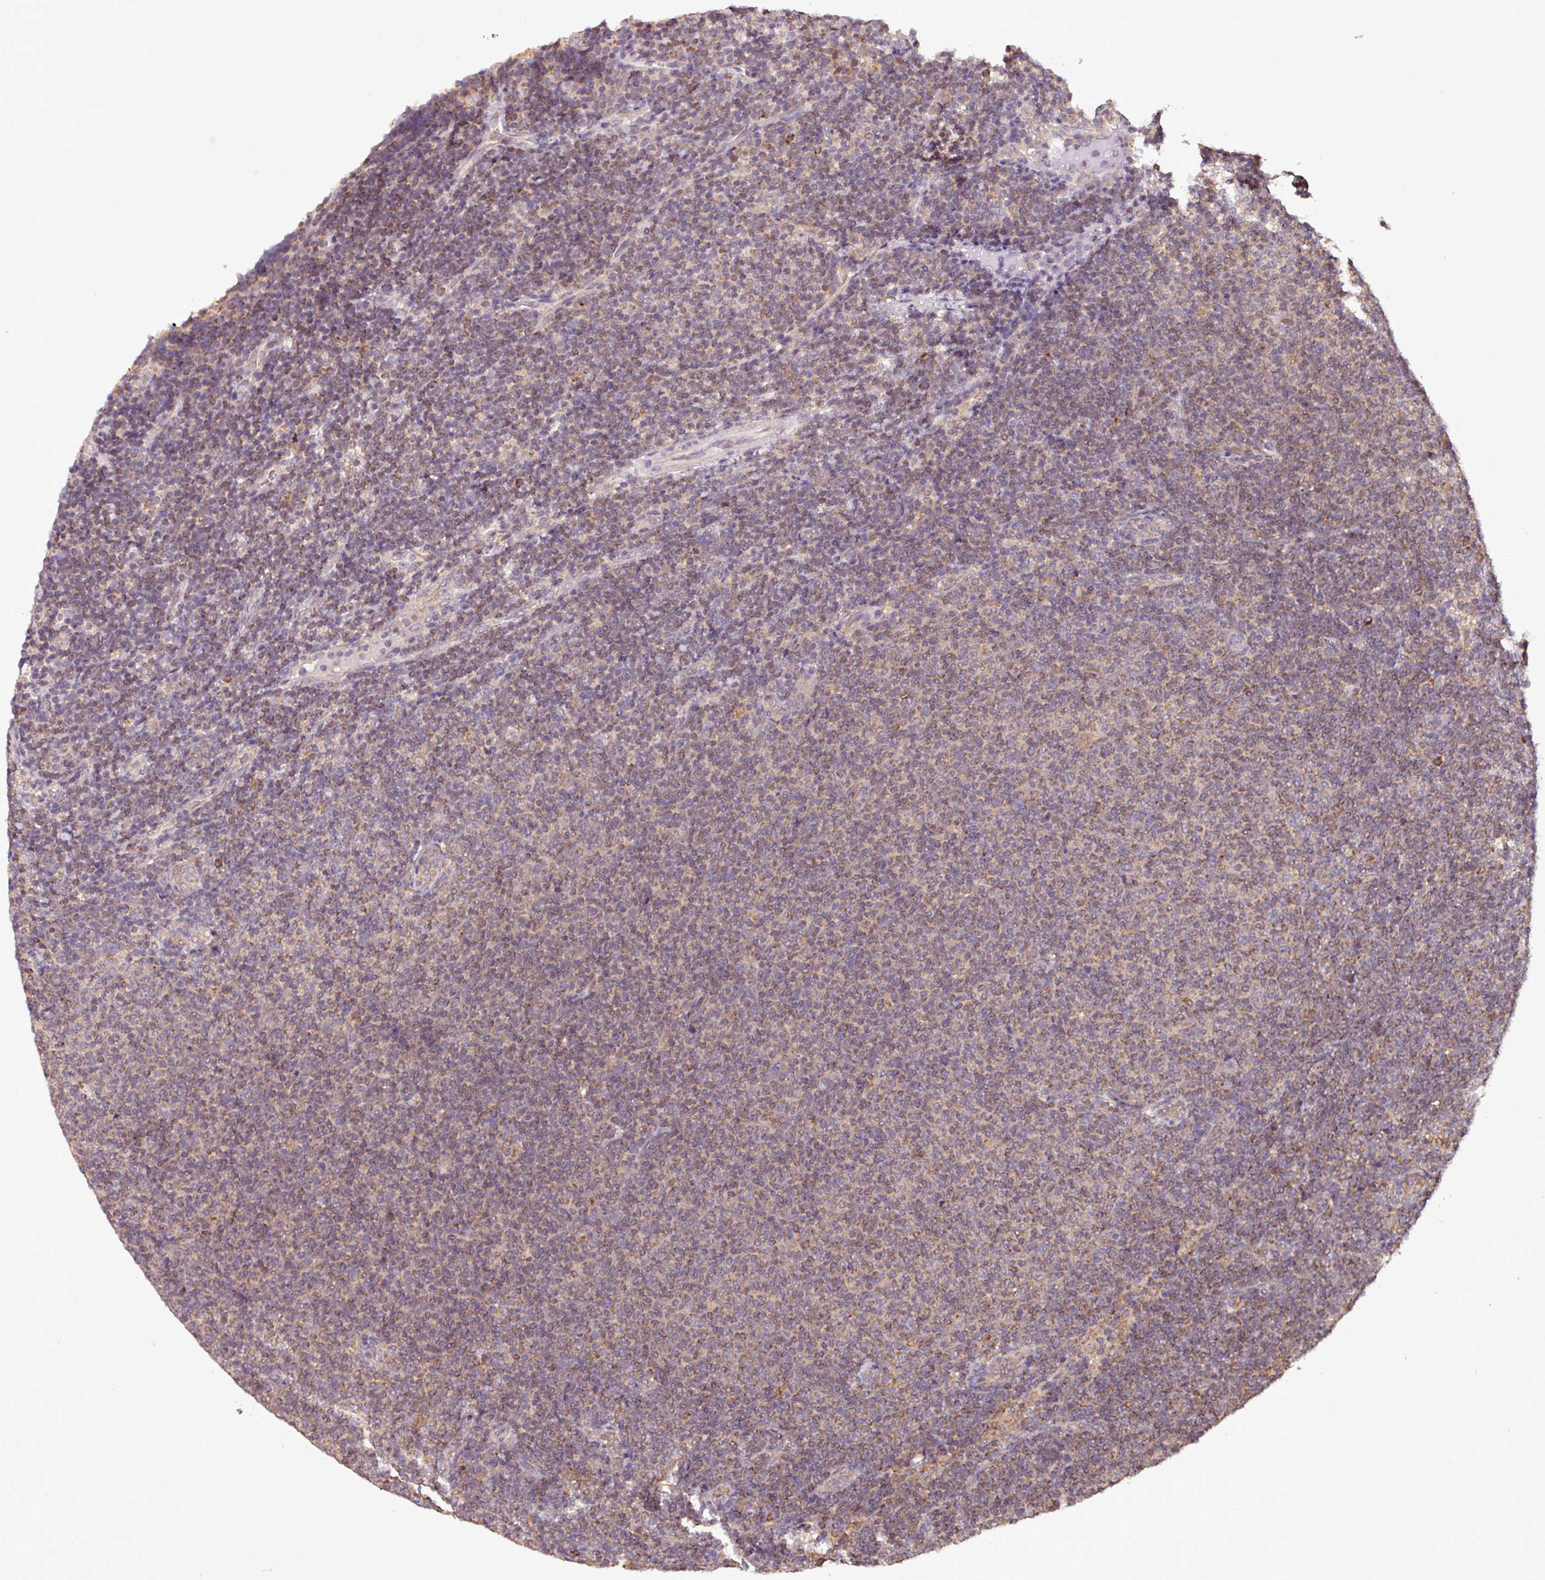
{"staining": {"intensity": "weak", "quantity": "25%-75%", "location": "cytoplasmic/membranous"}, "tissue": "lymphoma", "cell_type": "Tumor cells", "image_type": "cancer", "snomed": [{"axis": "morphology", "description": "Malignant lymphoma, non-Hodgkin's type, Low grade"}, {"axis": "topography", "description": "Lymph node"}], "caption": "The histopathology image shows staining of lymphoma, revealing weak cytoplasmic/membranous protein staining (brown color) within tumor cells.", "gene": "MCTP2", "patient": {"sex": "male", "age": 66}}